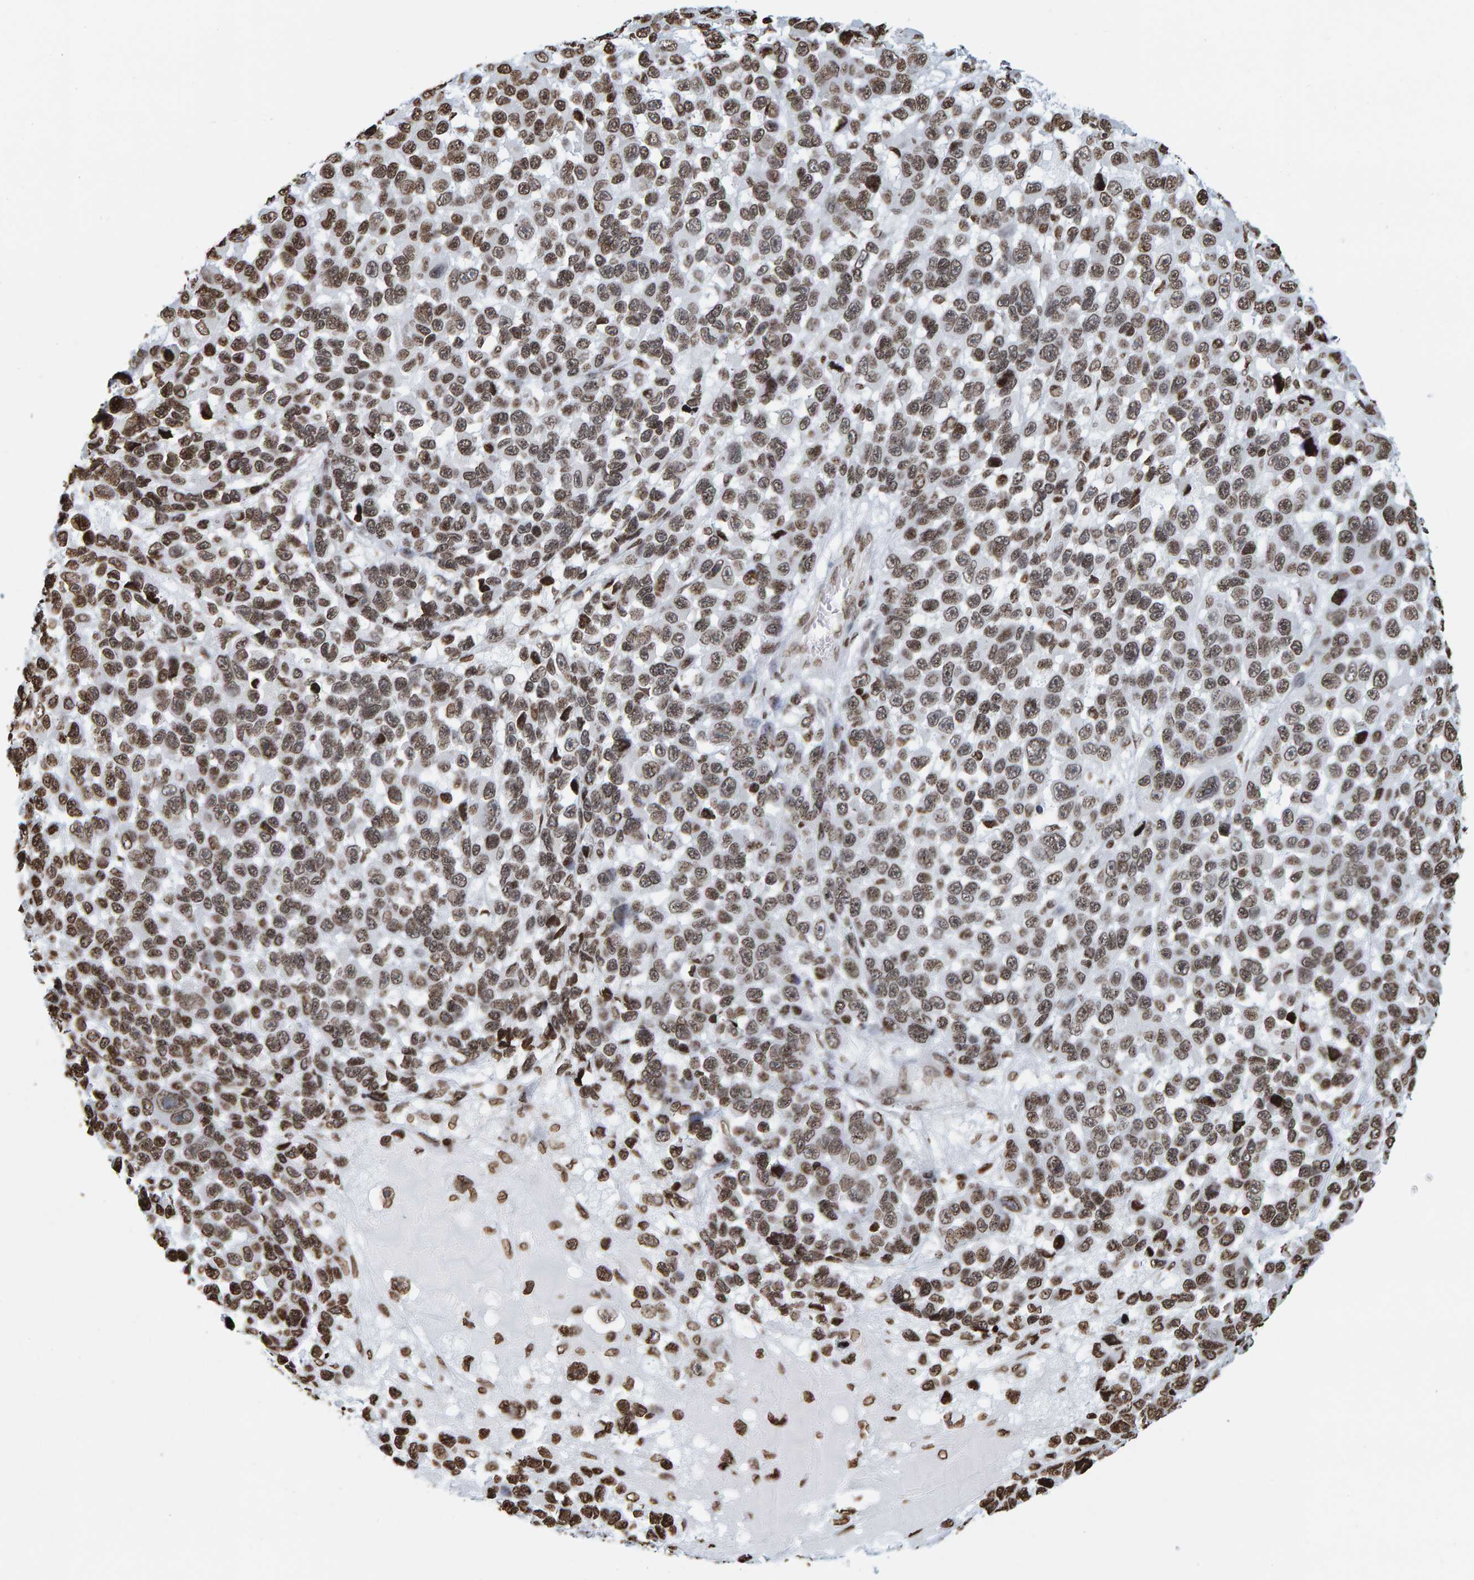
{"staining": {"intensity": "moderate", "quantity": ">75%", "location": "cytoplasmic/membranous,nuclear"}, "tissue": "melanoma", "cell_type": "Tumor cells", "image_type": "cancer", "snomed": [{"axis": "morphology", "description": "Malignant melanoma, NOS"}, {"axis": "topography", "description": "Skin"}], "caption": "Immunohistochemistry (IHC) histopathology image of human malignant melanoma stained for a protein (brown), which demonstrates medium levels of moderate cytoplasmic/membranous and nuclear staining in about >75% of tumor cells.", "gene": "BRF2", "patient": {"sex": "male", "age": 53}}